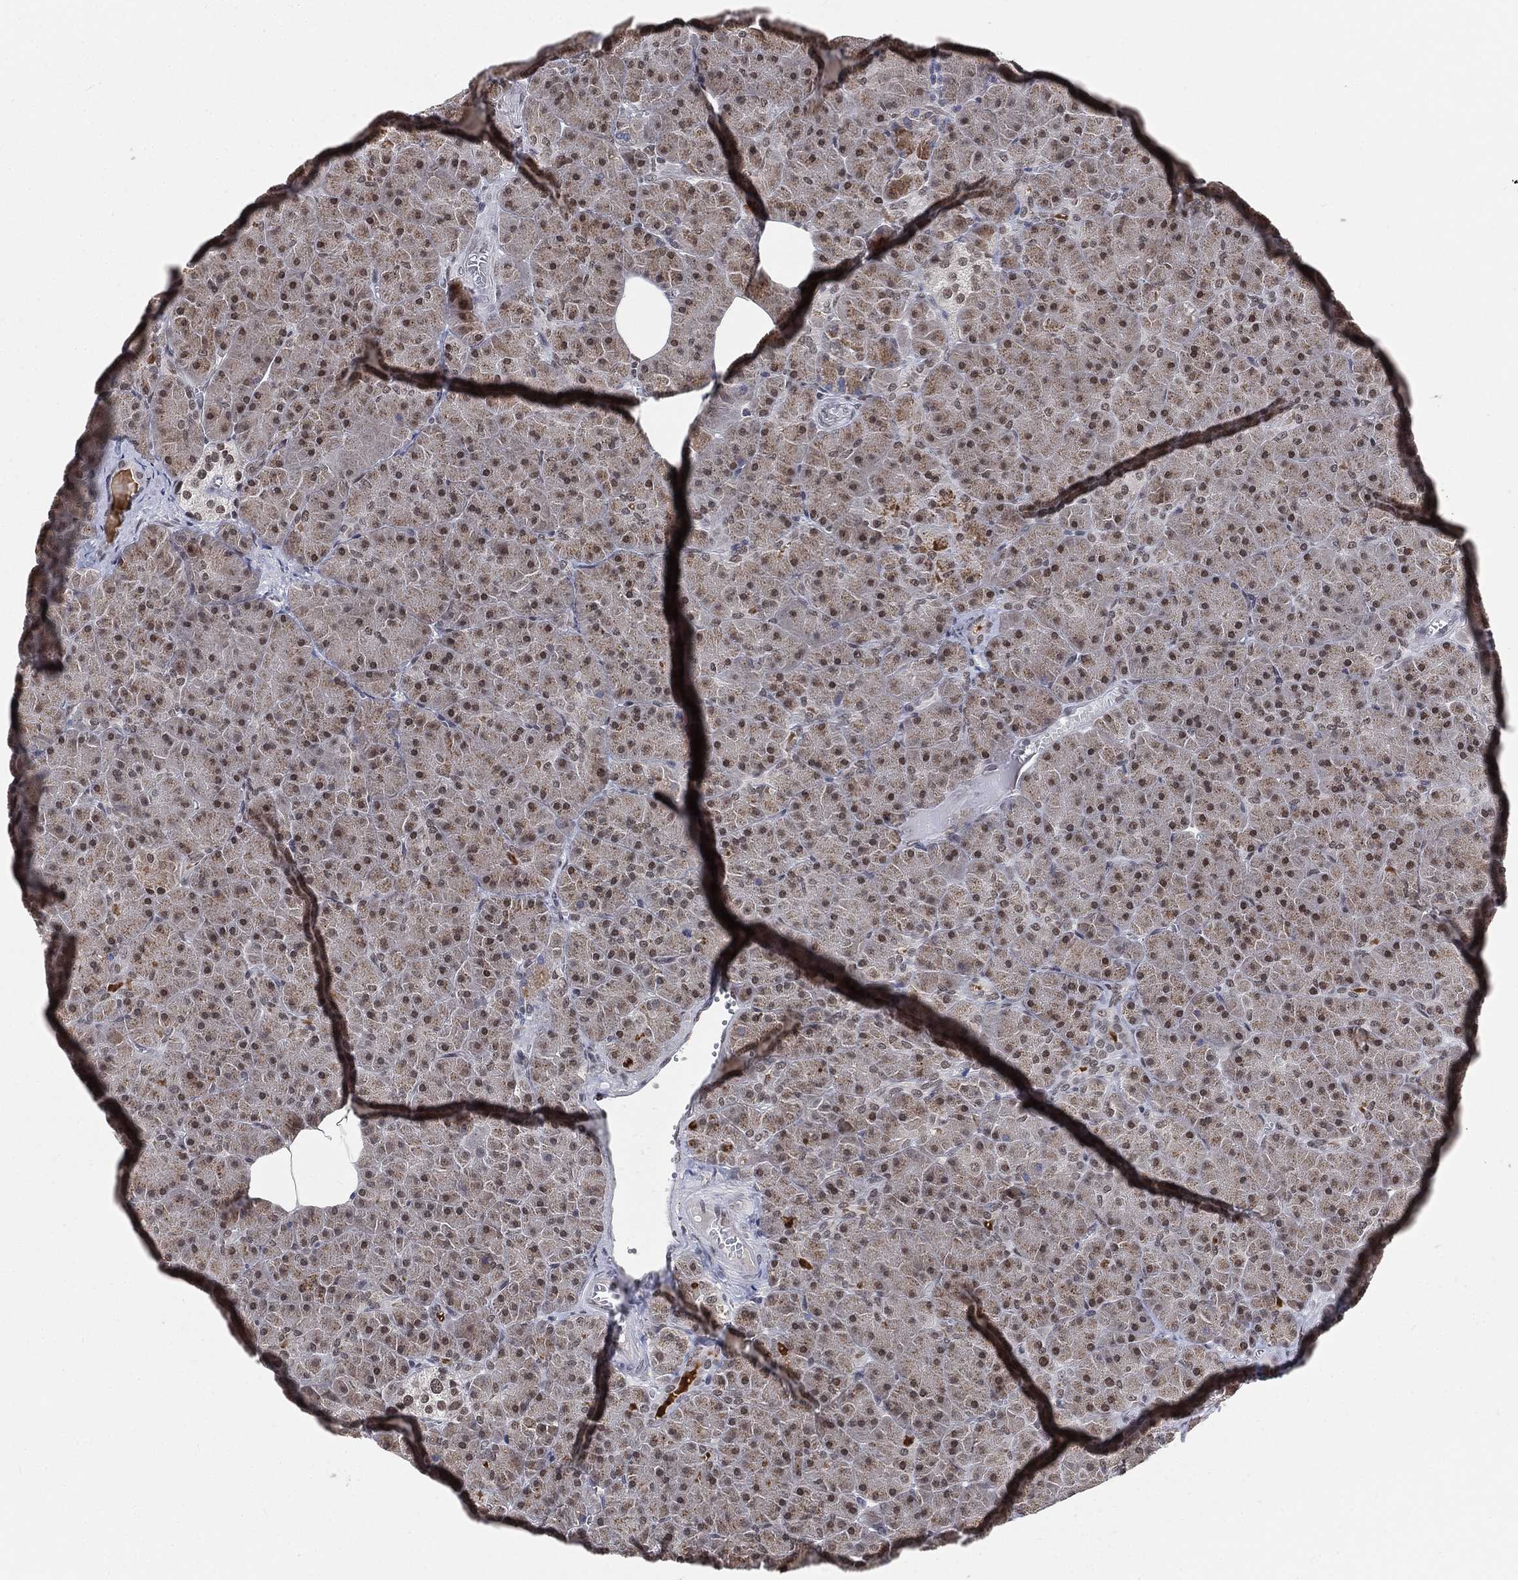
{"staining": {"intensity": "strong", "quantity": "25%-75%", "location": "nuclear"}, "tissue": "pancreas", "cell_type": "Exocrine glandular cells", "image_type": "normal", "snomed": [{"axis": "morphology", "description": "Normal tissue, NOS"}, {"axis": "topography", "description": "Pancreas"}], "caption": "About 25%-75% of exocrine glandular cells in normal pancreas demonstrate strong nuclear protein positivity as visualized by brown immunohistochemical staining.", "gene": "YLPM1", "patient": {"sex": "male", "age": 61}}